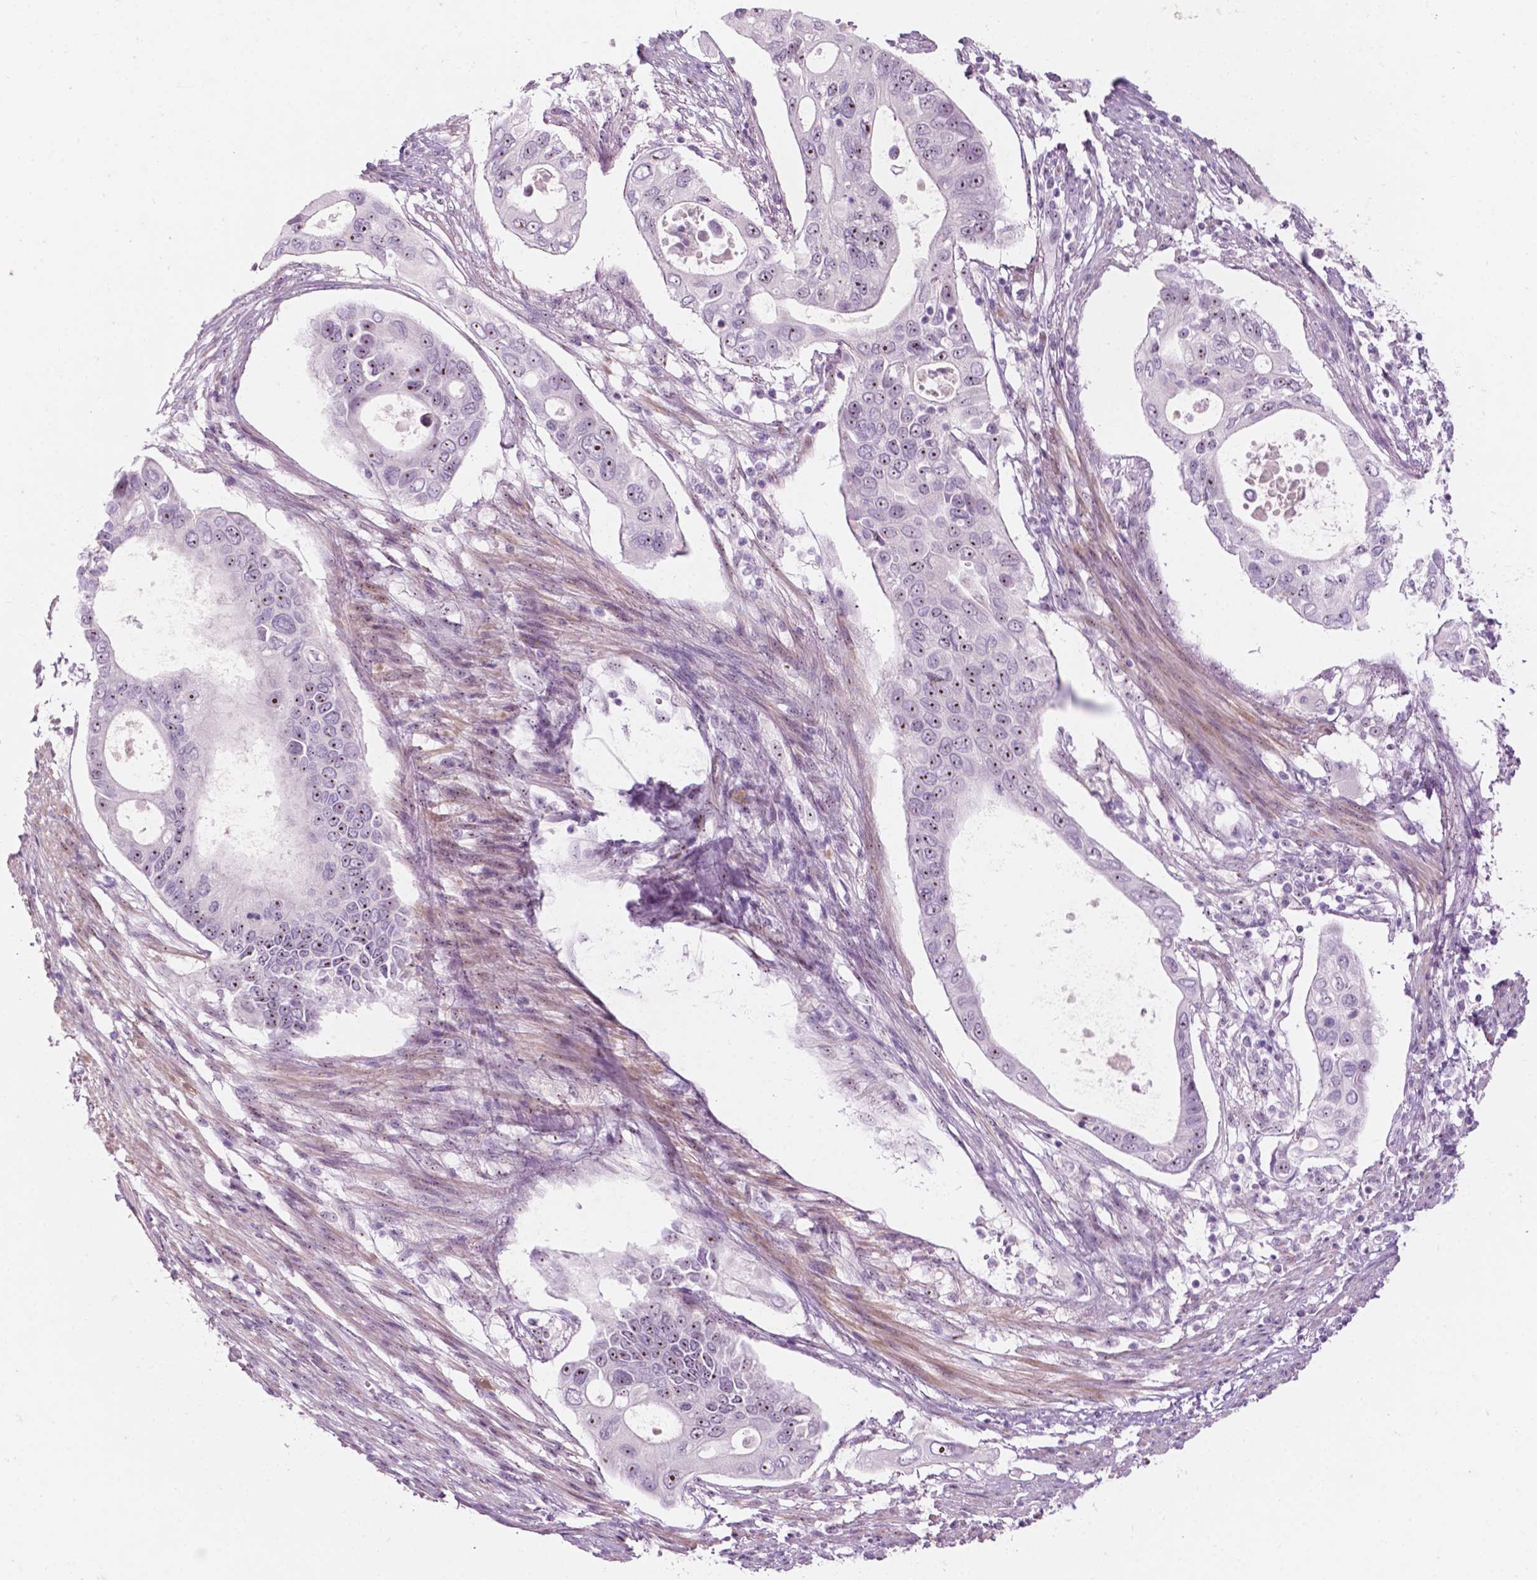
{"staining": {"intensity": "moderate", "quantity": "<25%", "location": "nuclear"}, "tissue": "pancreatic cancer", "cell_type": "Tumor cells", "image_type": "cancer", "snomed": [{"axis": "morphology", "description": "Adenocarcinoma, NOS"}, {"axis": "topography", "description": "Pancreas"}], "caption": "About <25% of tumor cells in human pancreatic cancer (adenocarcinoma) demonstrate moderate nuclear protein expression as visualized by brown immunohistochemical staining.", "gene": "ZNF853", "patient": {"sex": "female", "age": 63}}